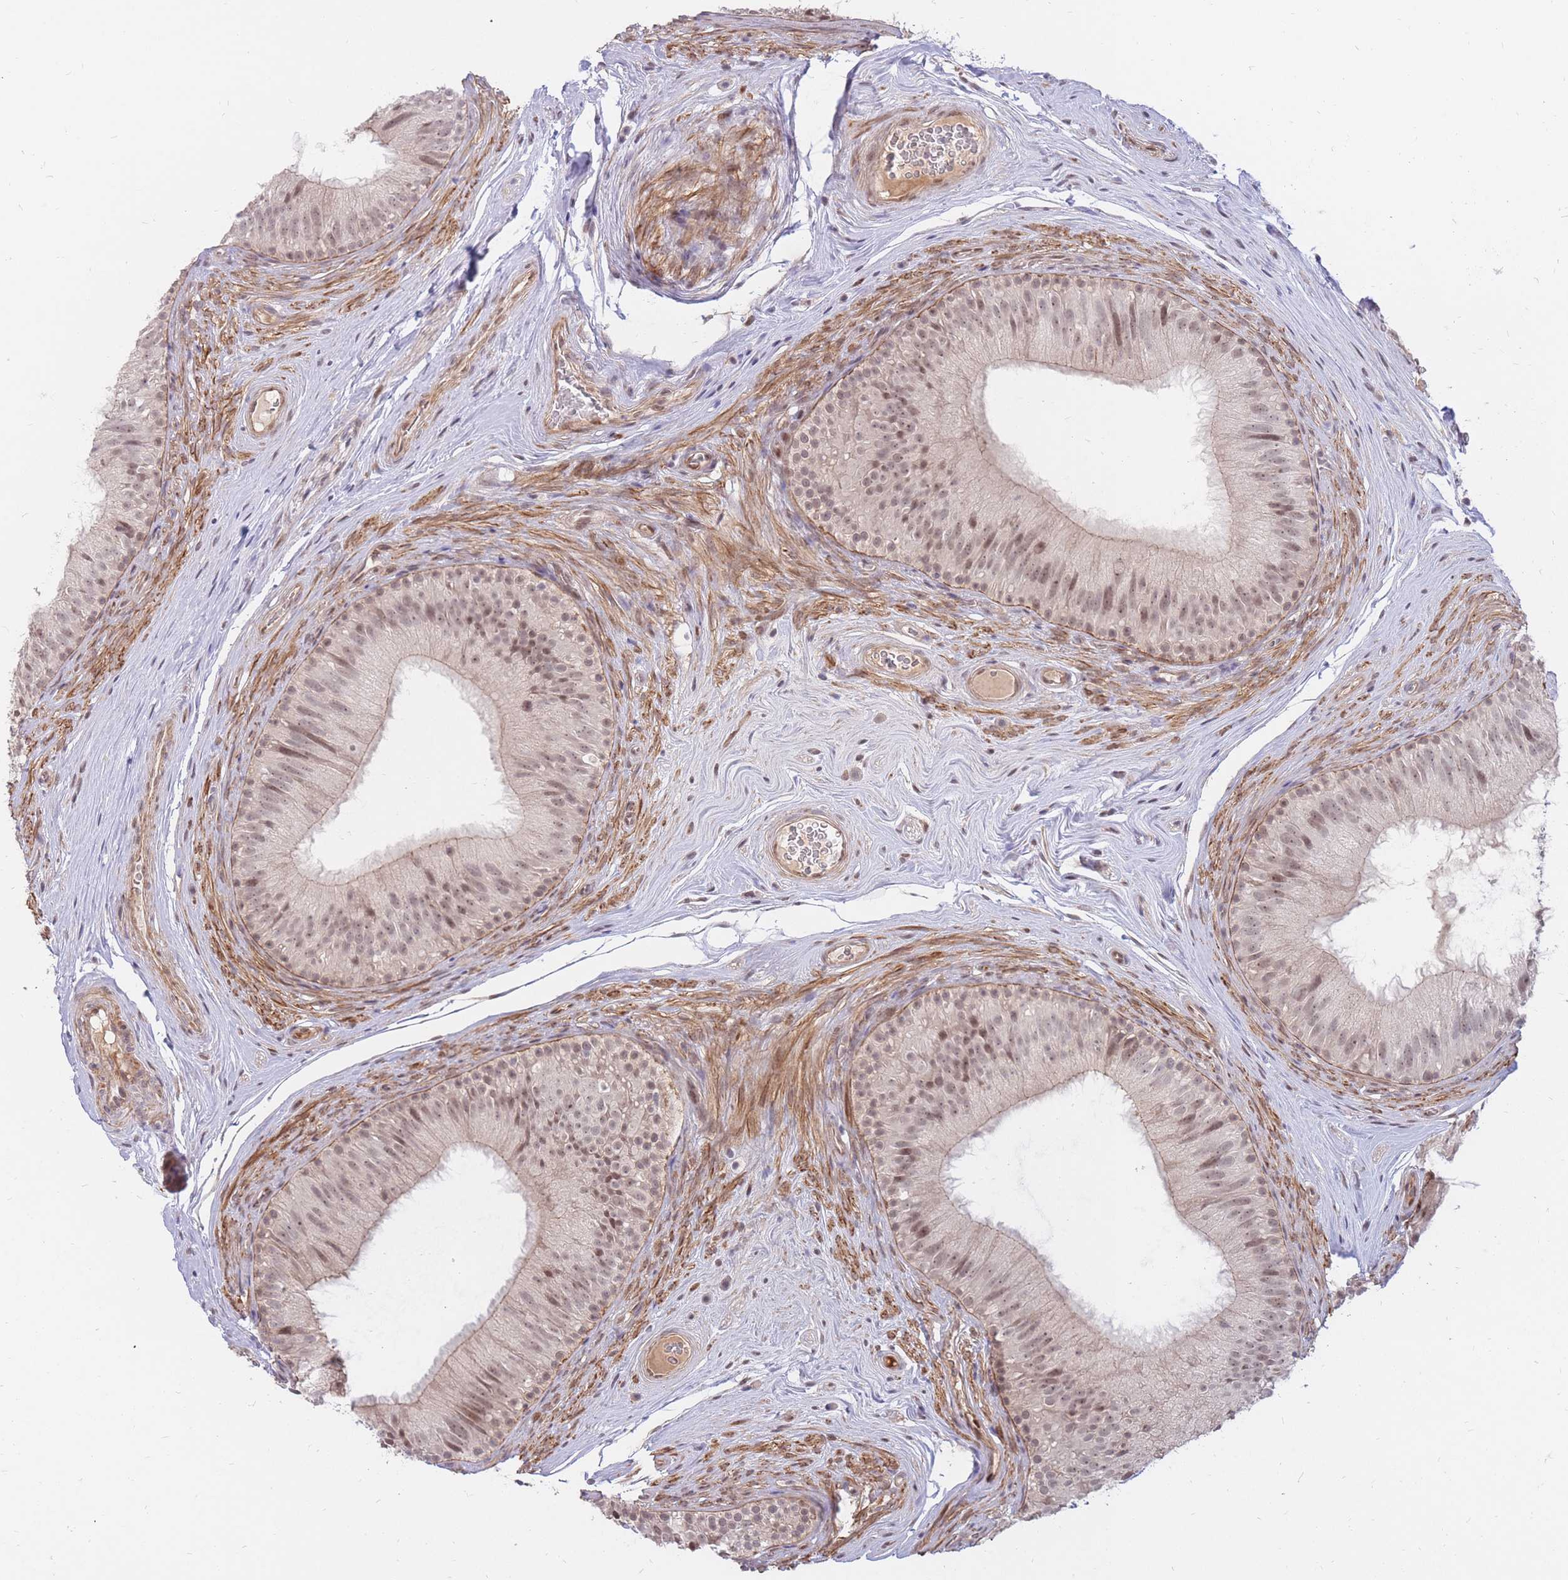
{"staining": {"intensity": "moderate", "quantity": ">75%", "location": "nuclear"}, "tissue": "epididymis", "cell_type": "Glandular cells", "image_type": "normal", "snomed": [{"axis": "morphology", "description": "Normal tissue, NOS"}, {"axis": "topography", "description": "Epididymis"}], "caption": "Epididymis stained with DAB (3,3'-diaminobenzidine) immunohistochemistry (IHC) exhibits medium levels of moderate nuclear staining in about >75% of glandular cells.", "gene": "ERICH6B", "patient": {"sex": "male", "age": 34}}